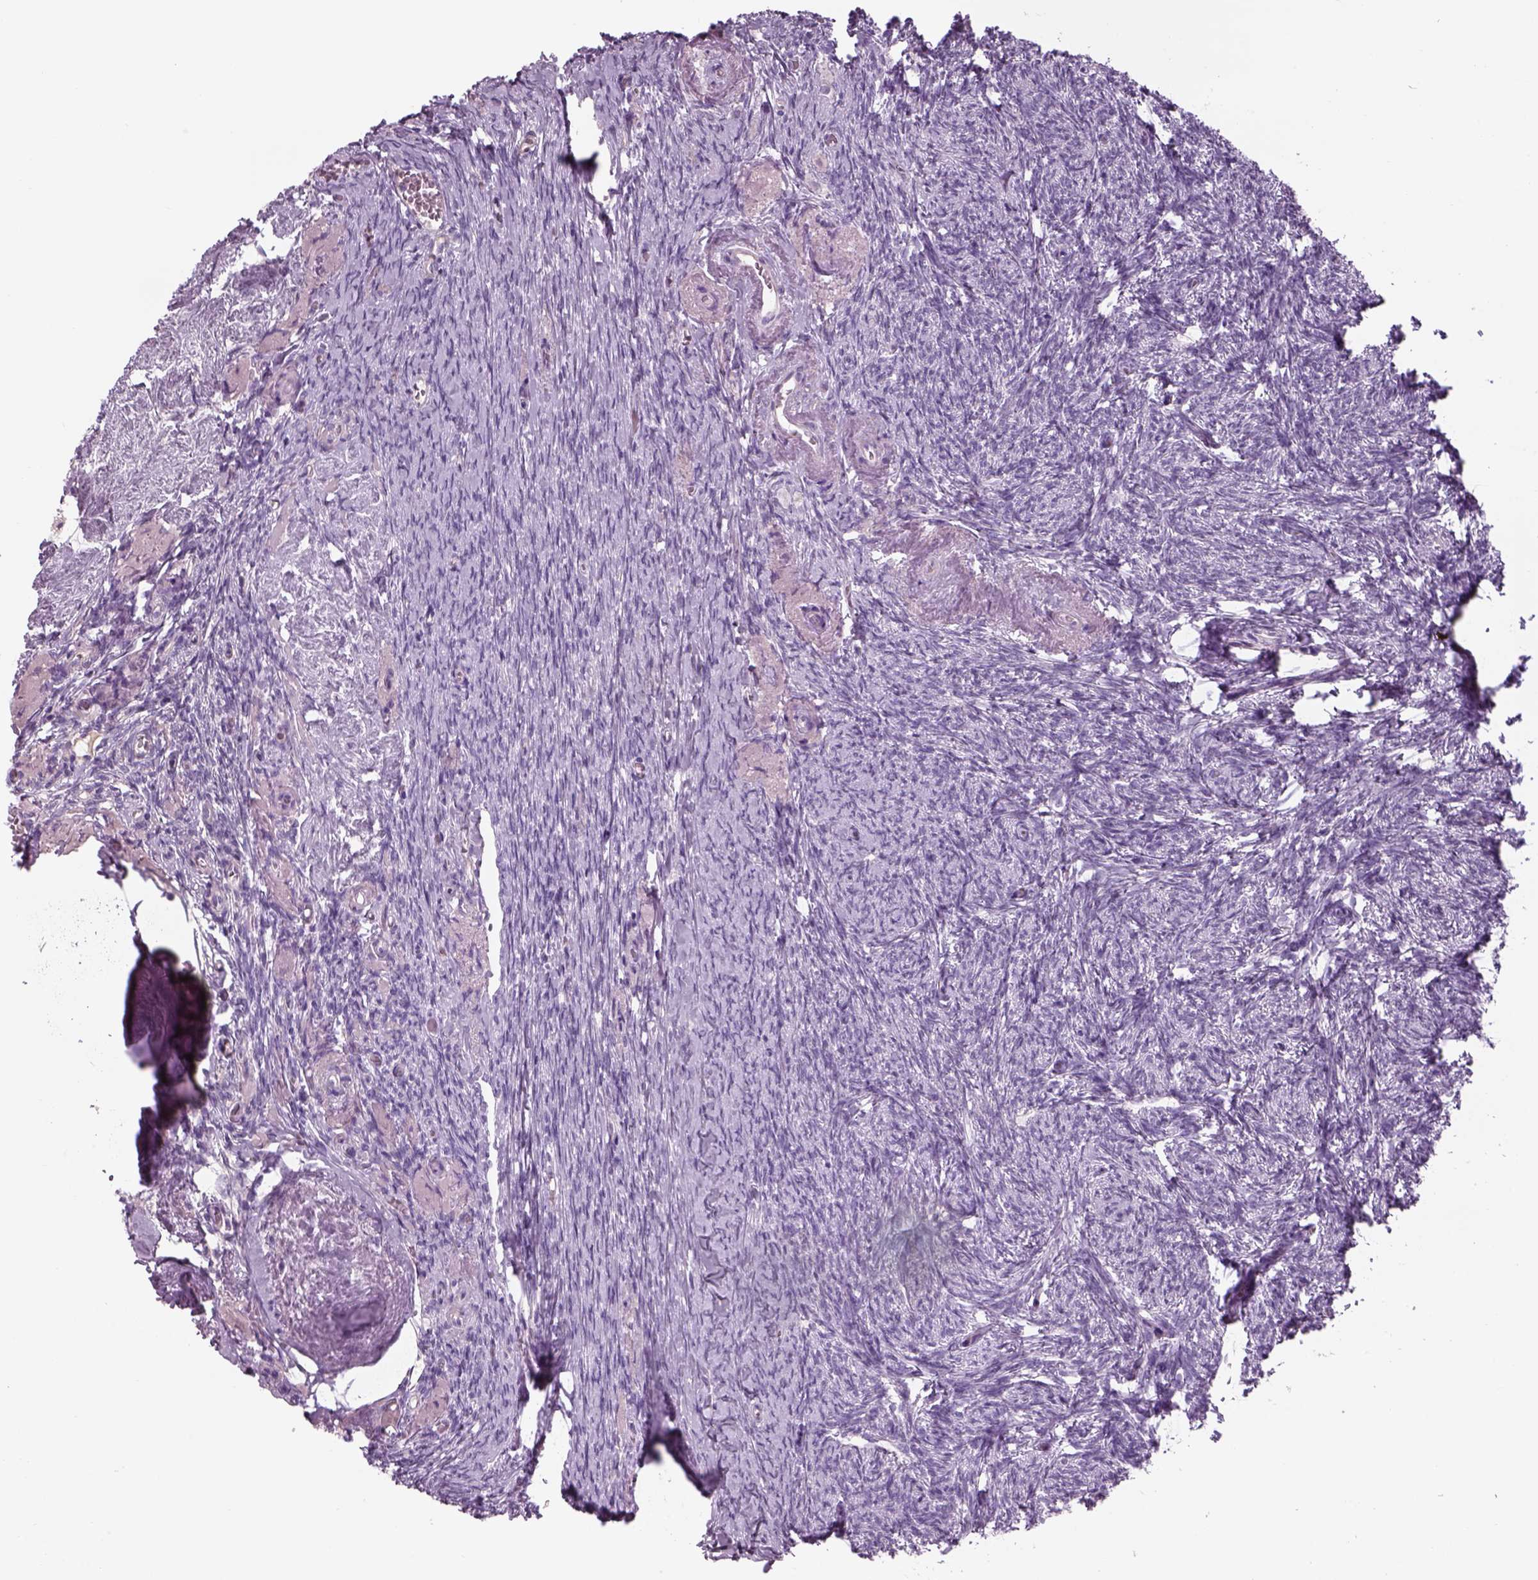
{"staining": {"intensity": "negative", "quantity": "none", "location": "none"}, "tissue": "ovary", "cell_type": "Follicle cells", "image_type": "normal", "snomed": [{"axis": "morphology", "description": "Normal tissue, NOS"}, {"axis": "topography", "description": "Ovary"}], "caption": "IHC histopathology image of unremarkable ovary: ovary stained with DAB displays no significant protein positivity in follicle cells.", "gene": "GAS2L2", "patient": {"sex": "female", "age": 72}}